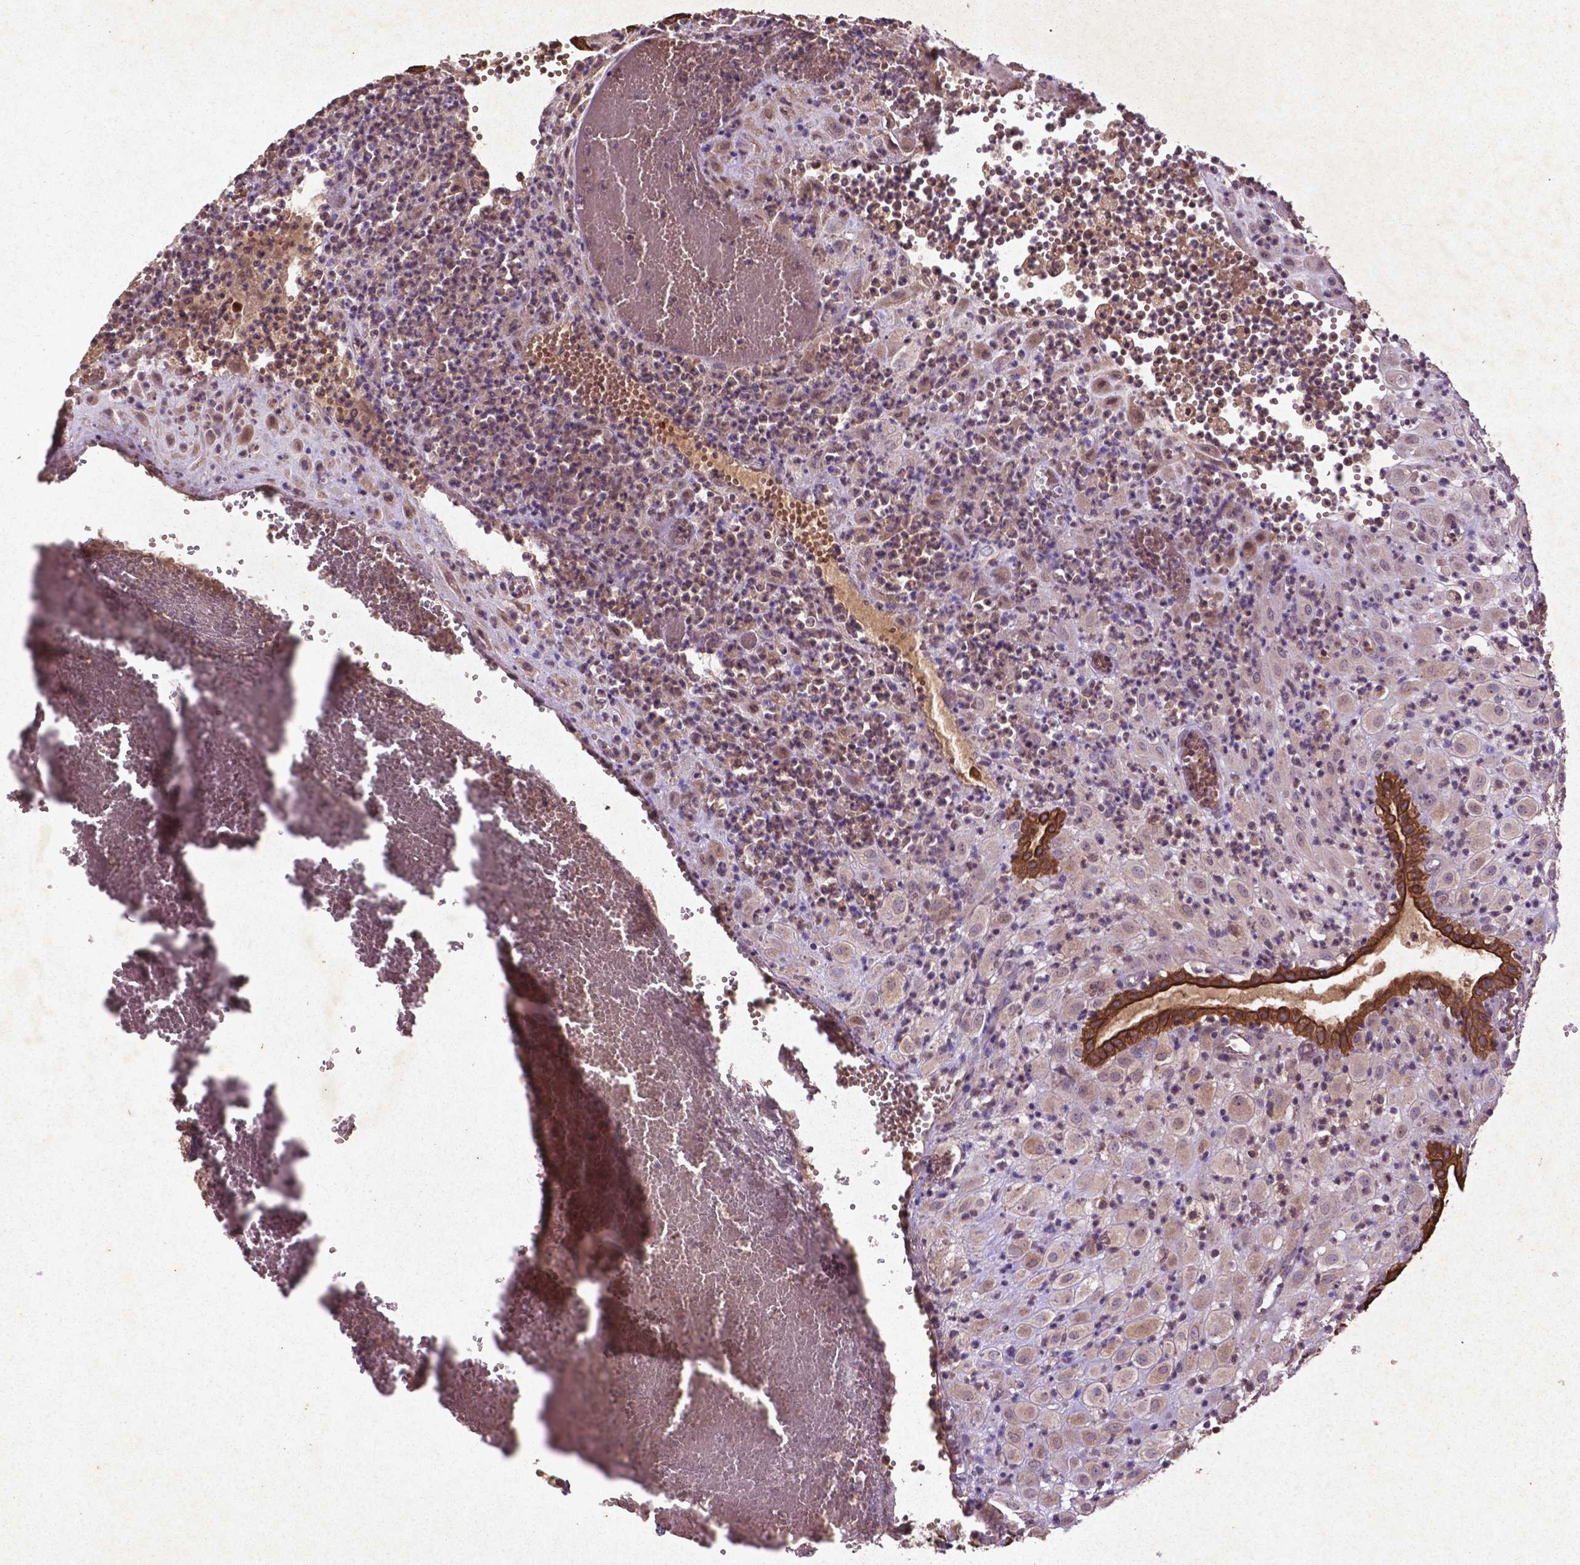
{"staining": {"intensity": "weak", "quantity": ">75%", "location": "cytoplasmic/membranous"}, "tissue": "placenta", "cell_type": "Decidual cells", "image_type": "normal", "snomed": [{"axis": "morphology", "description": "Normal tissue, NOS"}, {"axis": "topography", "description": "Placenta"}], "caption": "Unremarkable placenta demonstrates weak cytoplasmic/membranous positivity in about >75% of decidual cells, visualized by immunohistochemistry. (DAB (3,3'-diaminobenzidine) IHC, brown staining for protein, blue staining for nuclei).", "gene": "COQ2", "patient": {"sex": "female", "age": 24}}